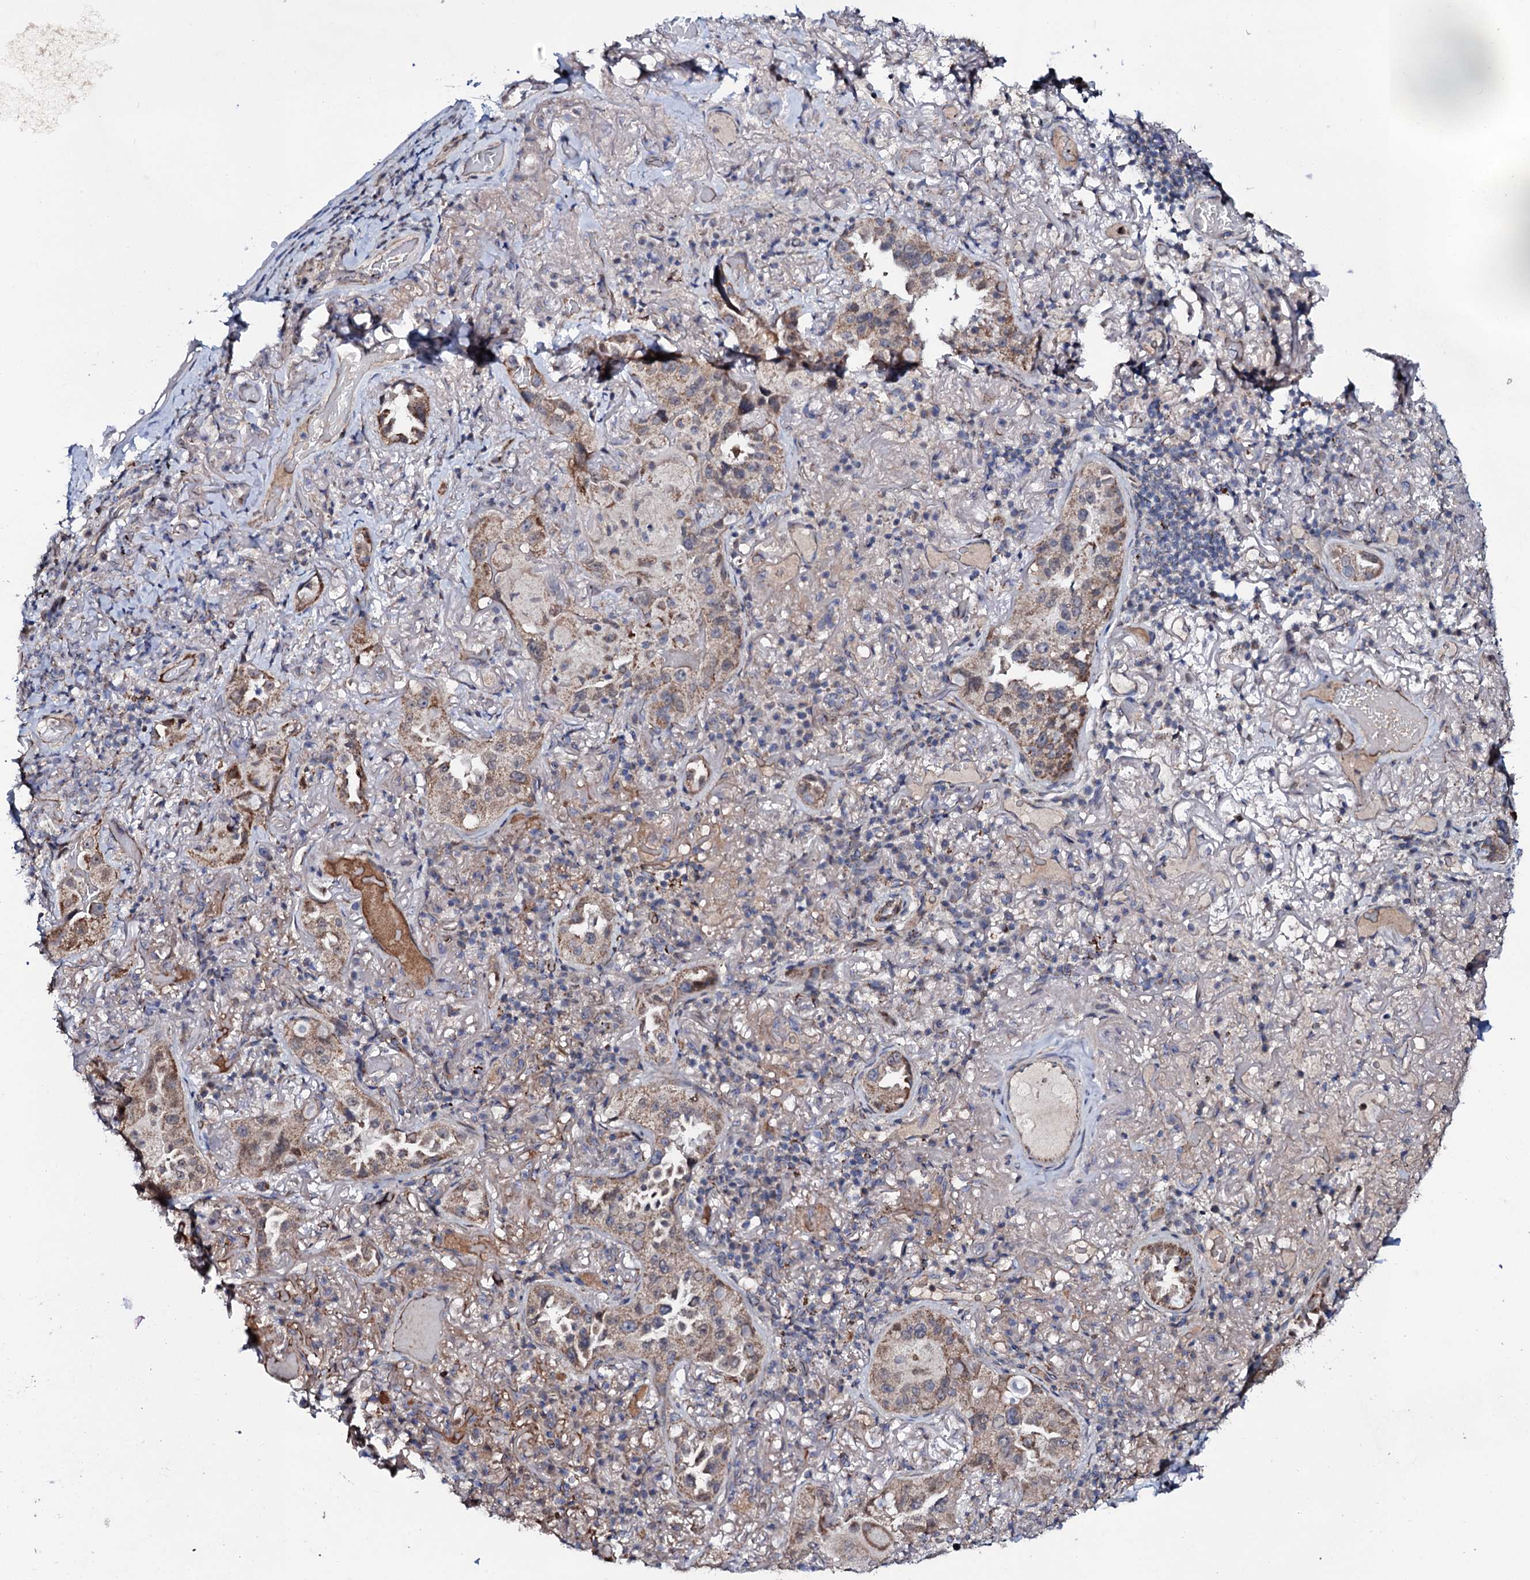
{"staining": {"intensity": "moderate", "quantity": ">75%", "location": "cytoplasmic/membranous"}, "tissue": "lung cancer", "cell_type": "Tumor cells", "image_type": "cancer", "snomed": [{"axis": "morphology", "description": "Adenocarcinoma, NOS"}, {"axis": "topography", "description": "Lung"}], "caption": "The image shows immunohistochemical staining of lung cancer (adenocarcinoma). There is moderate cytoplasmic/membranous positivity is appreciated in about >75% of tumor cells.", "gene": "PPP1R3D", "patient": {"sex": "female", "age": 69}}